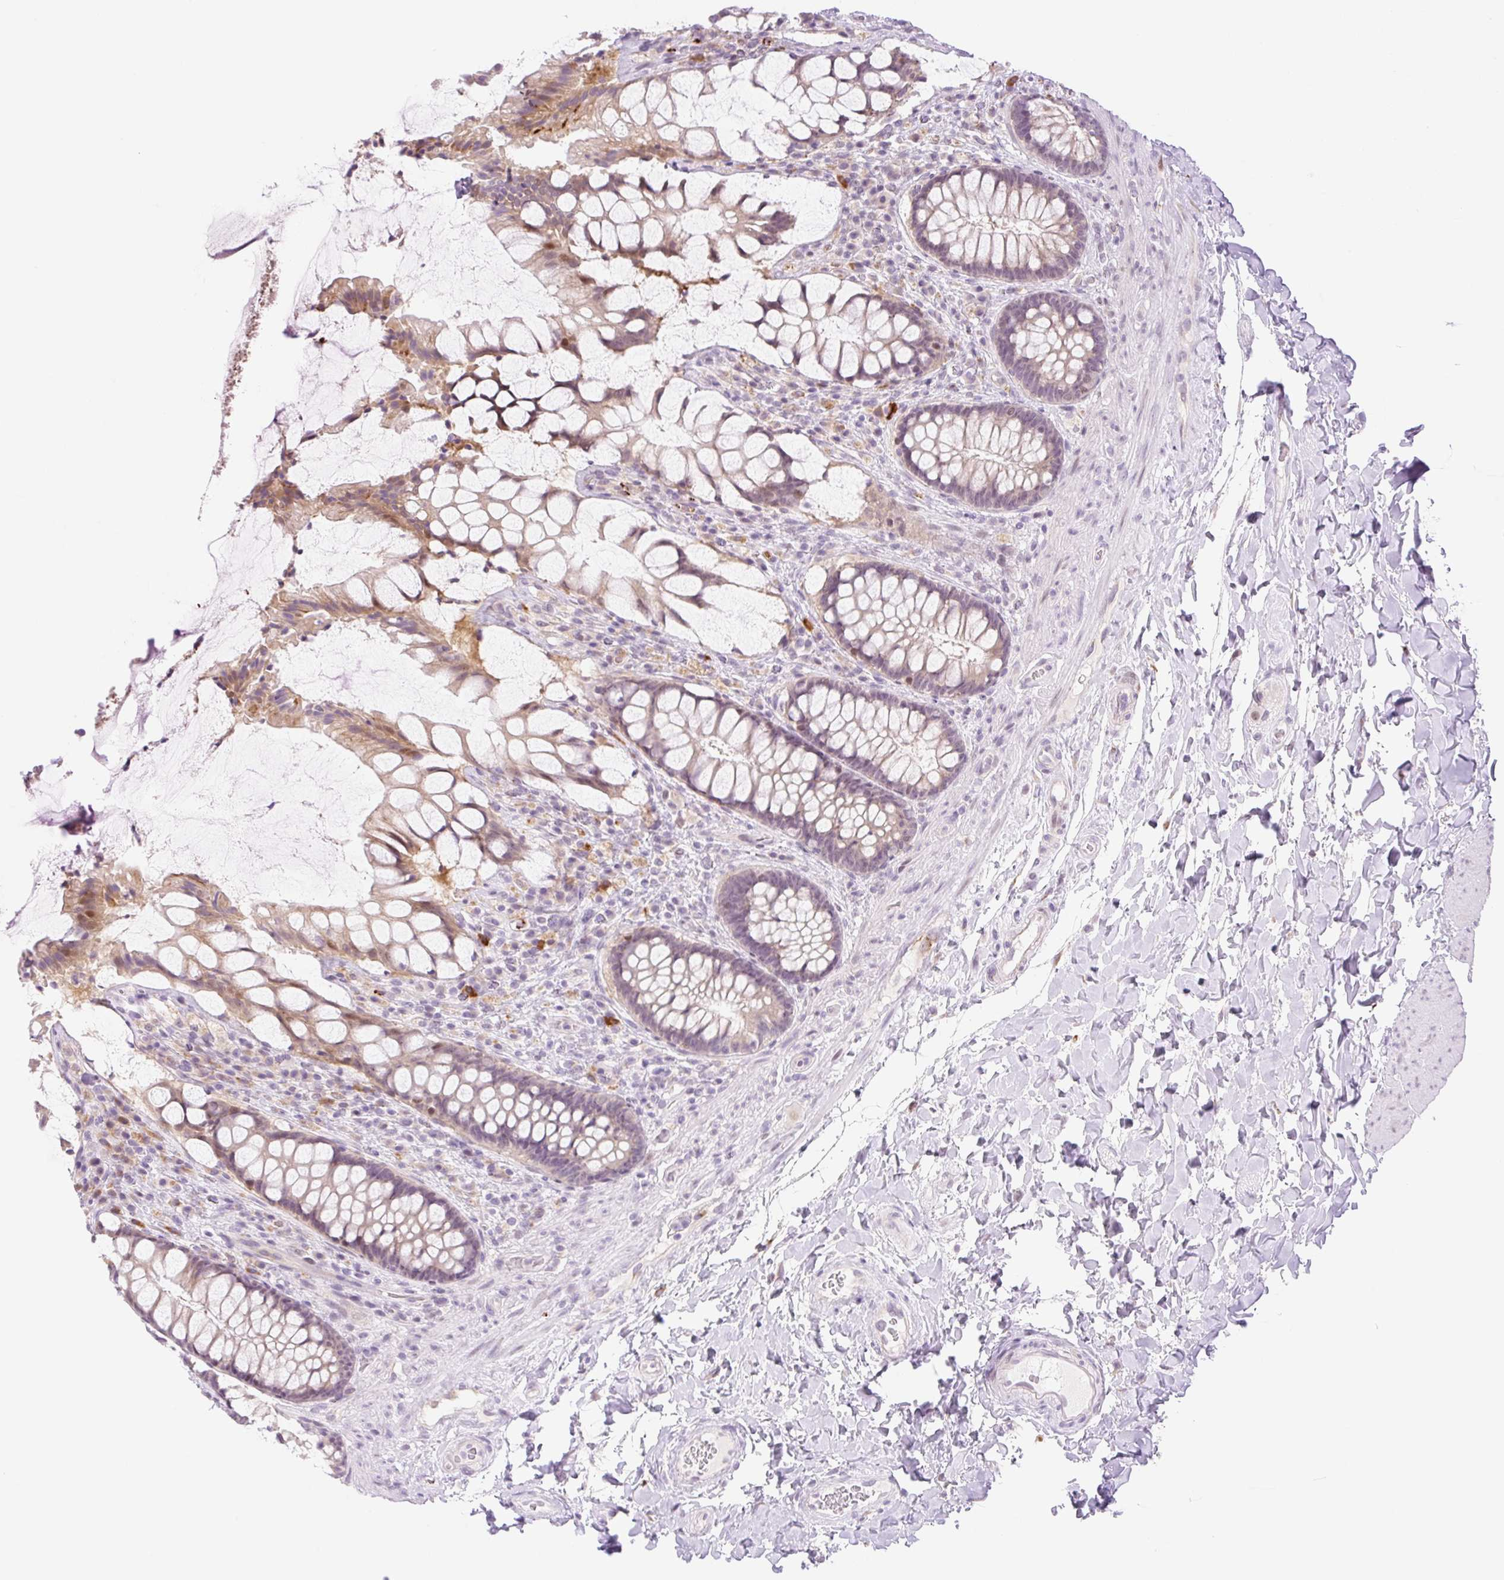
{"staining": {"intensity": "moderate", "quantity": "25%-75%", "location": "cytoplasmic/membranous"}, "tissue": "rectum", "cell_type": "Glandular cells", "image_type": "normal", "snomed": [{"axis": "morphology", "description": "Normal tissue, NOS"}, {"axis": "topography", "description": "Rectum"}], "caption": "IHC of unremarkable rectum shows medium levels of moderate cytoplasmic/membranous staining in about 25%-75% of glandular cells.", "gene": "SPRYD4", "patient": {"sex": "female", "age": 58}}